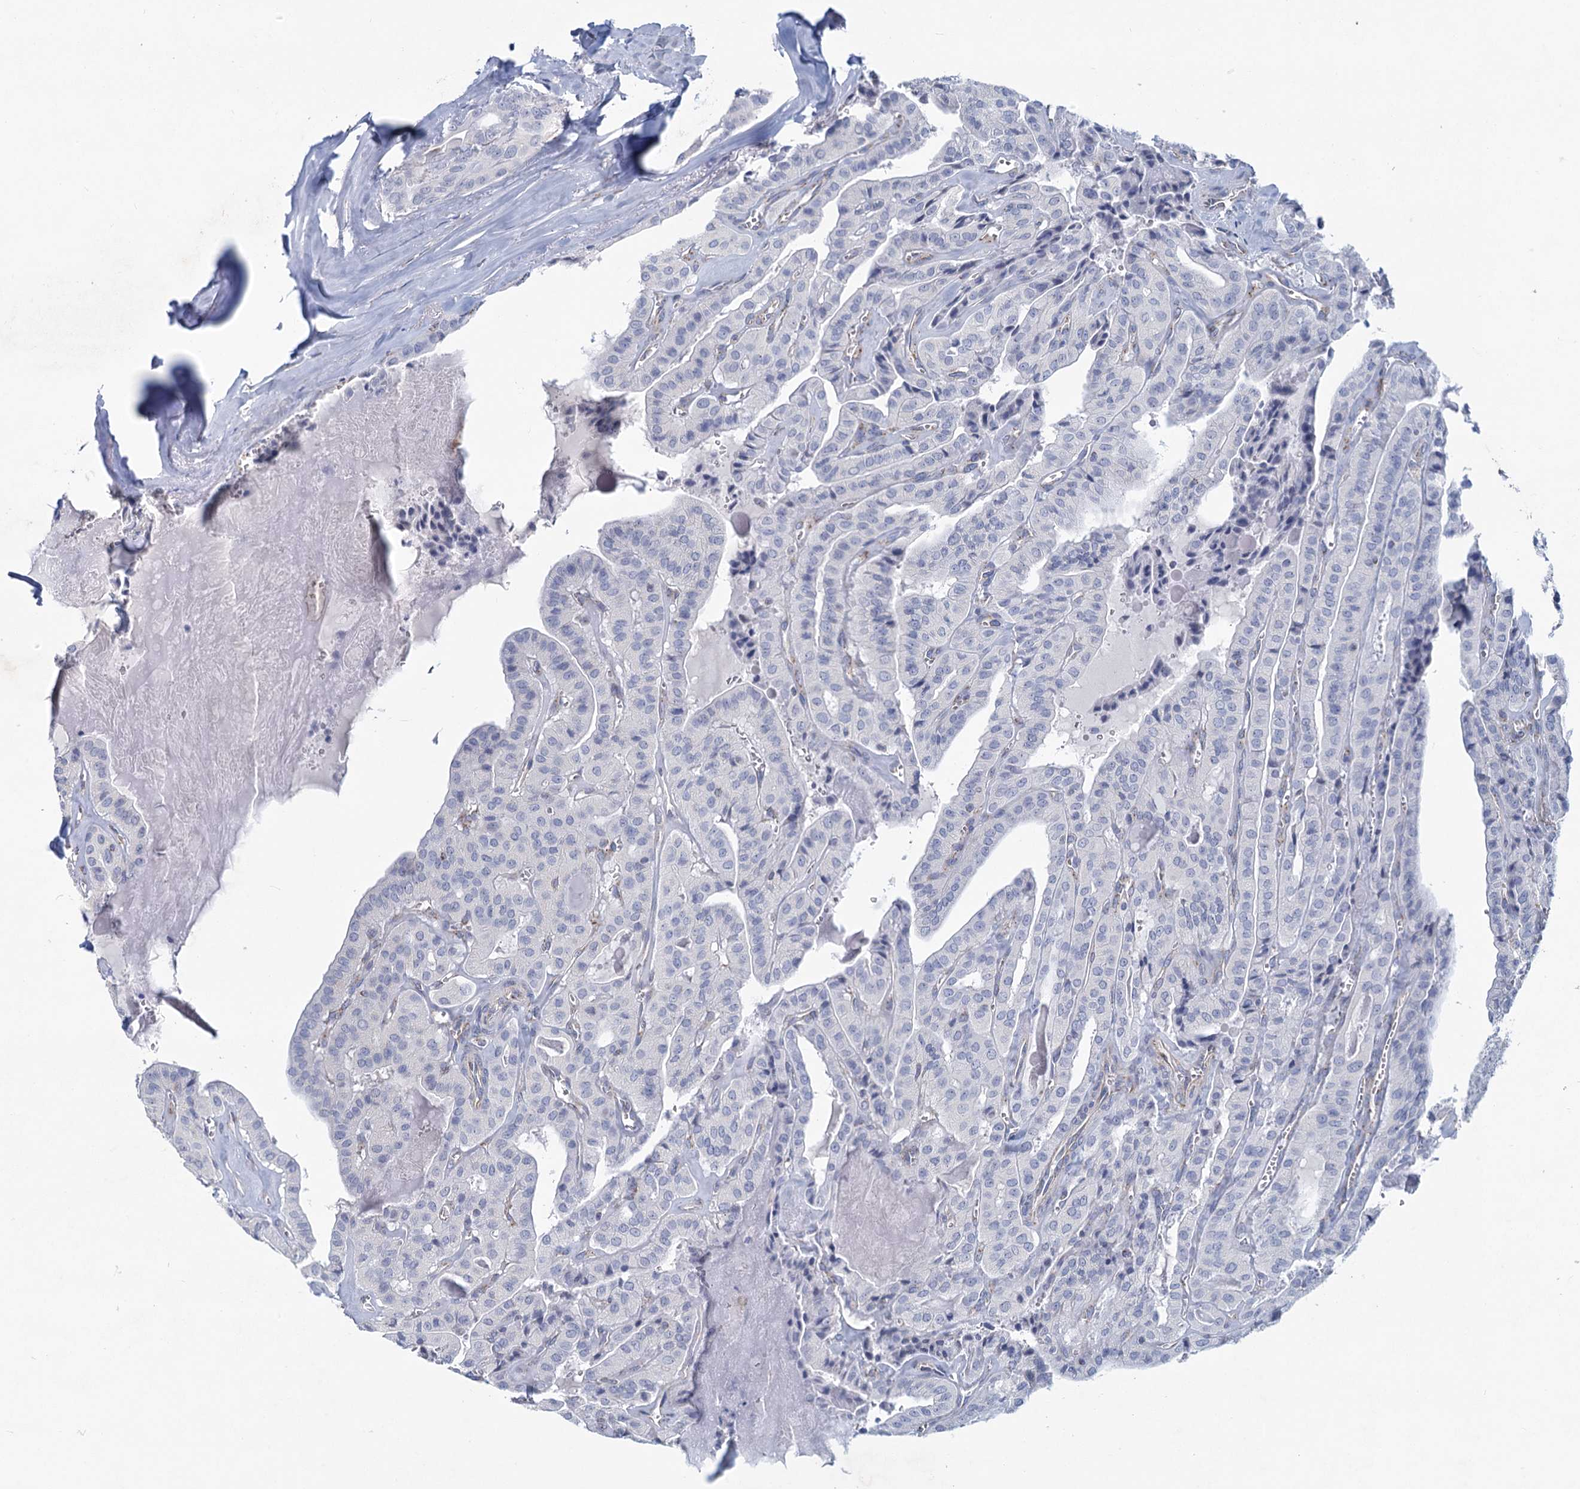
{"staining": {"intensity": "negative", "quantity": "none", "location": "none"}, "tissue": "thyroid cancer", "cell_type": "Tumor cells", "image_type": "cancer", "snomed": [{"axis": "morphology", "description": "Papillary adenocarcinoma, NOS"}, {"axis": "topography", "description": "Thyroid gland"}], "caption": "The photomicrograph demonstrates no staining of tumor cells in thyroid papillary adenocarcinoma.", "gene": "NDUFC2", "patient": {"sex": "male", "age": 52}}